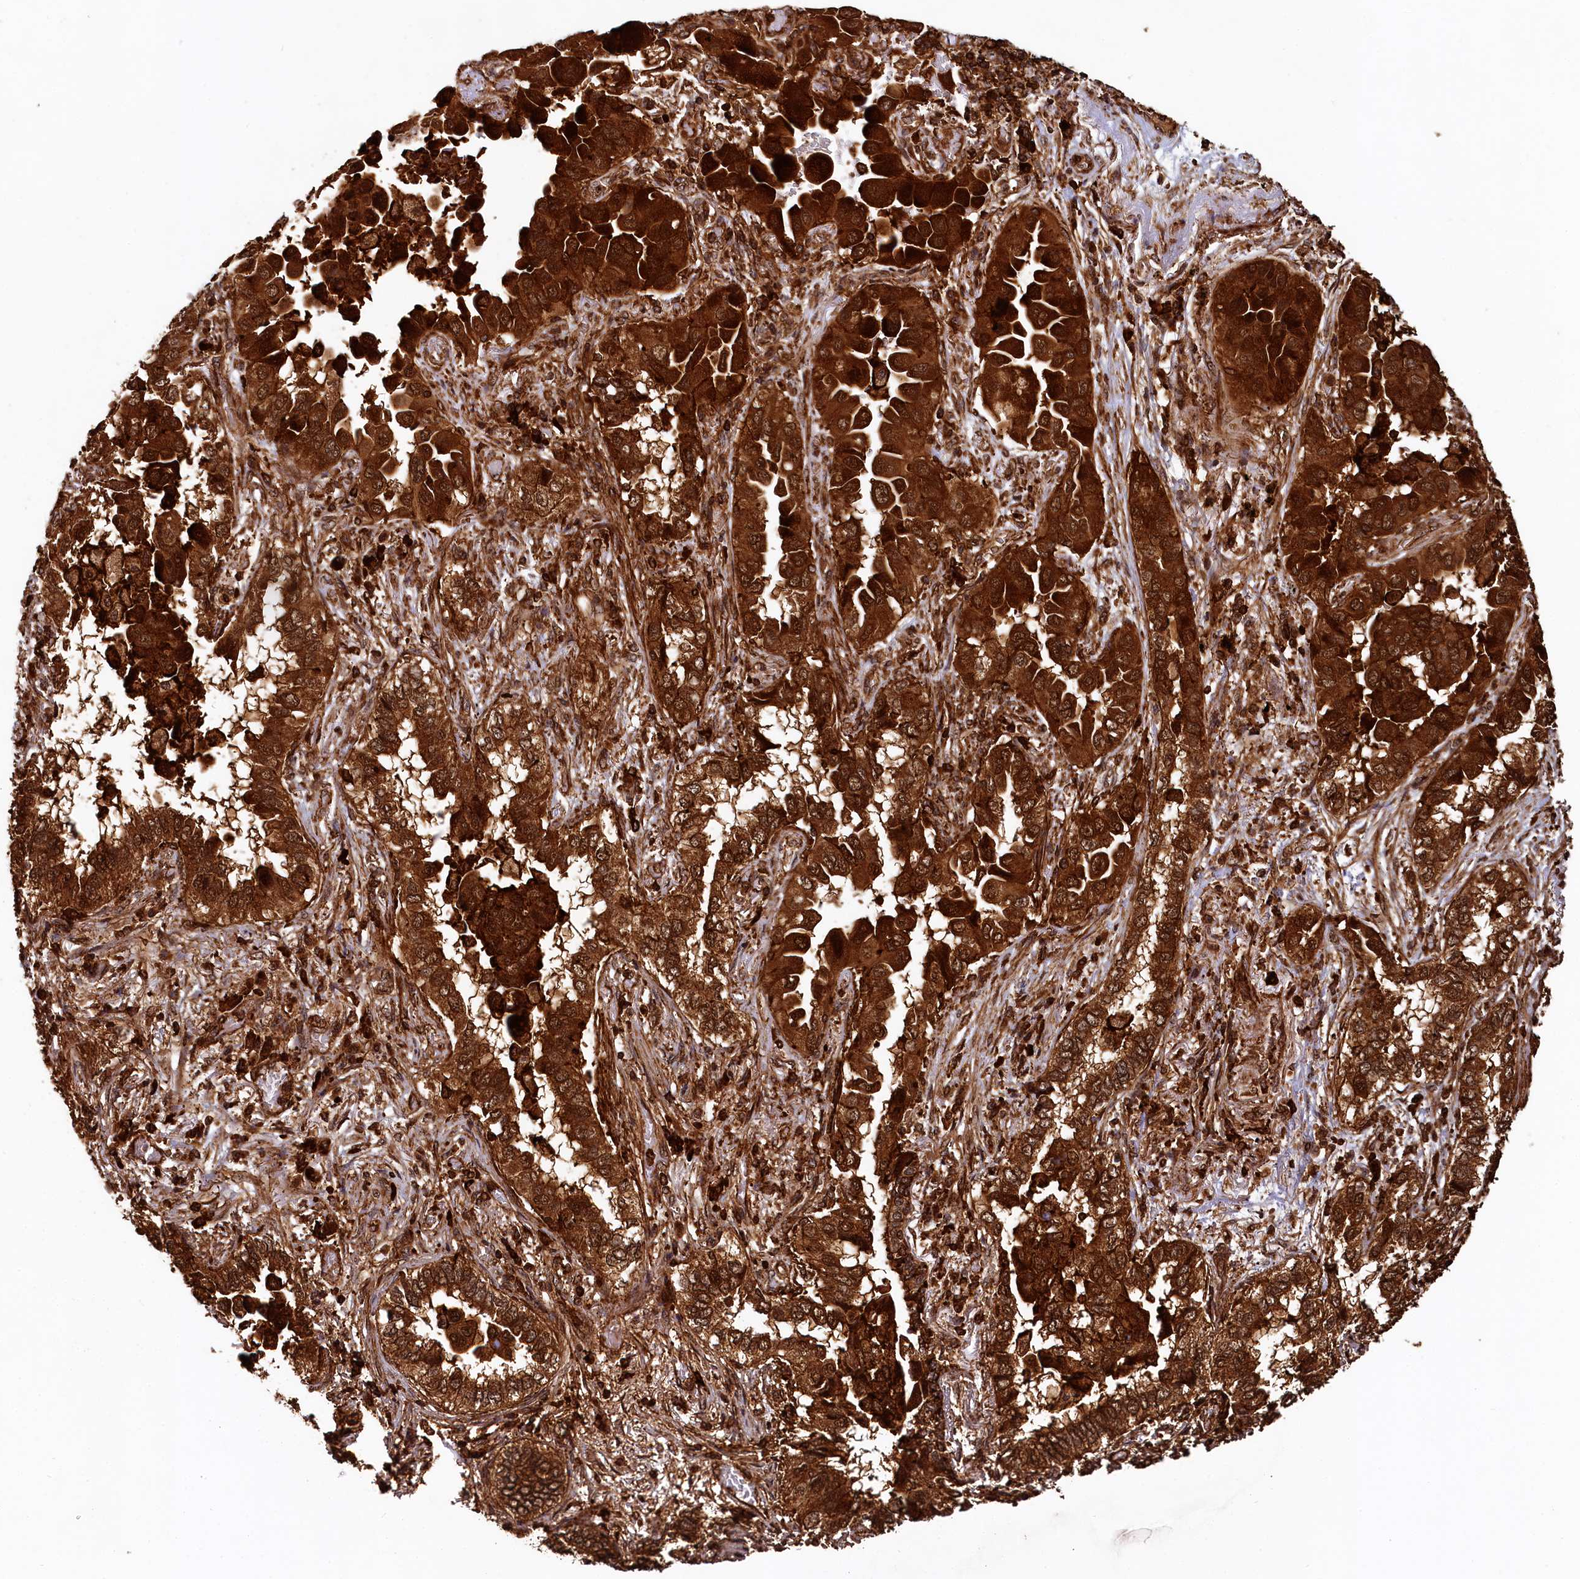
{"staining": {"intensity": "strong", "quantity": ">75%", "location": "cytoplasmic/membranous"}, "tissue": "lung cancer", "cell_type": "Tumor cells", "image_type": "cancer", "snomed": [{"axis": "morphology", "description": "Adenocarcinoma, NOS"}, {"axis": "topography", "description": "Lung"}], "caption": "A micrograph of human adenocarcinoma (lung) stained for a protein shows strong cytoplasmic/membranous brown staining in tumor cells.", "gene": "STUB1", "patient": {"sex": "female", "age": 76}}